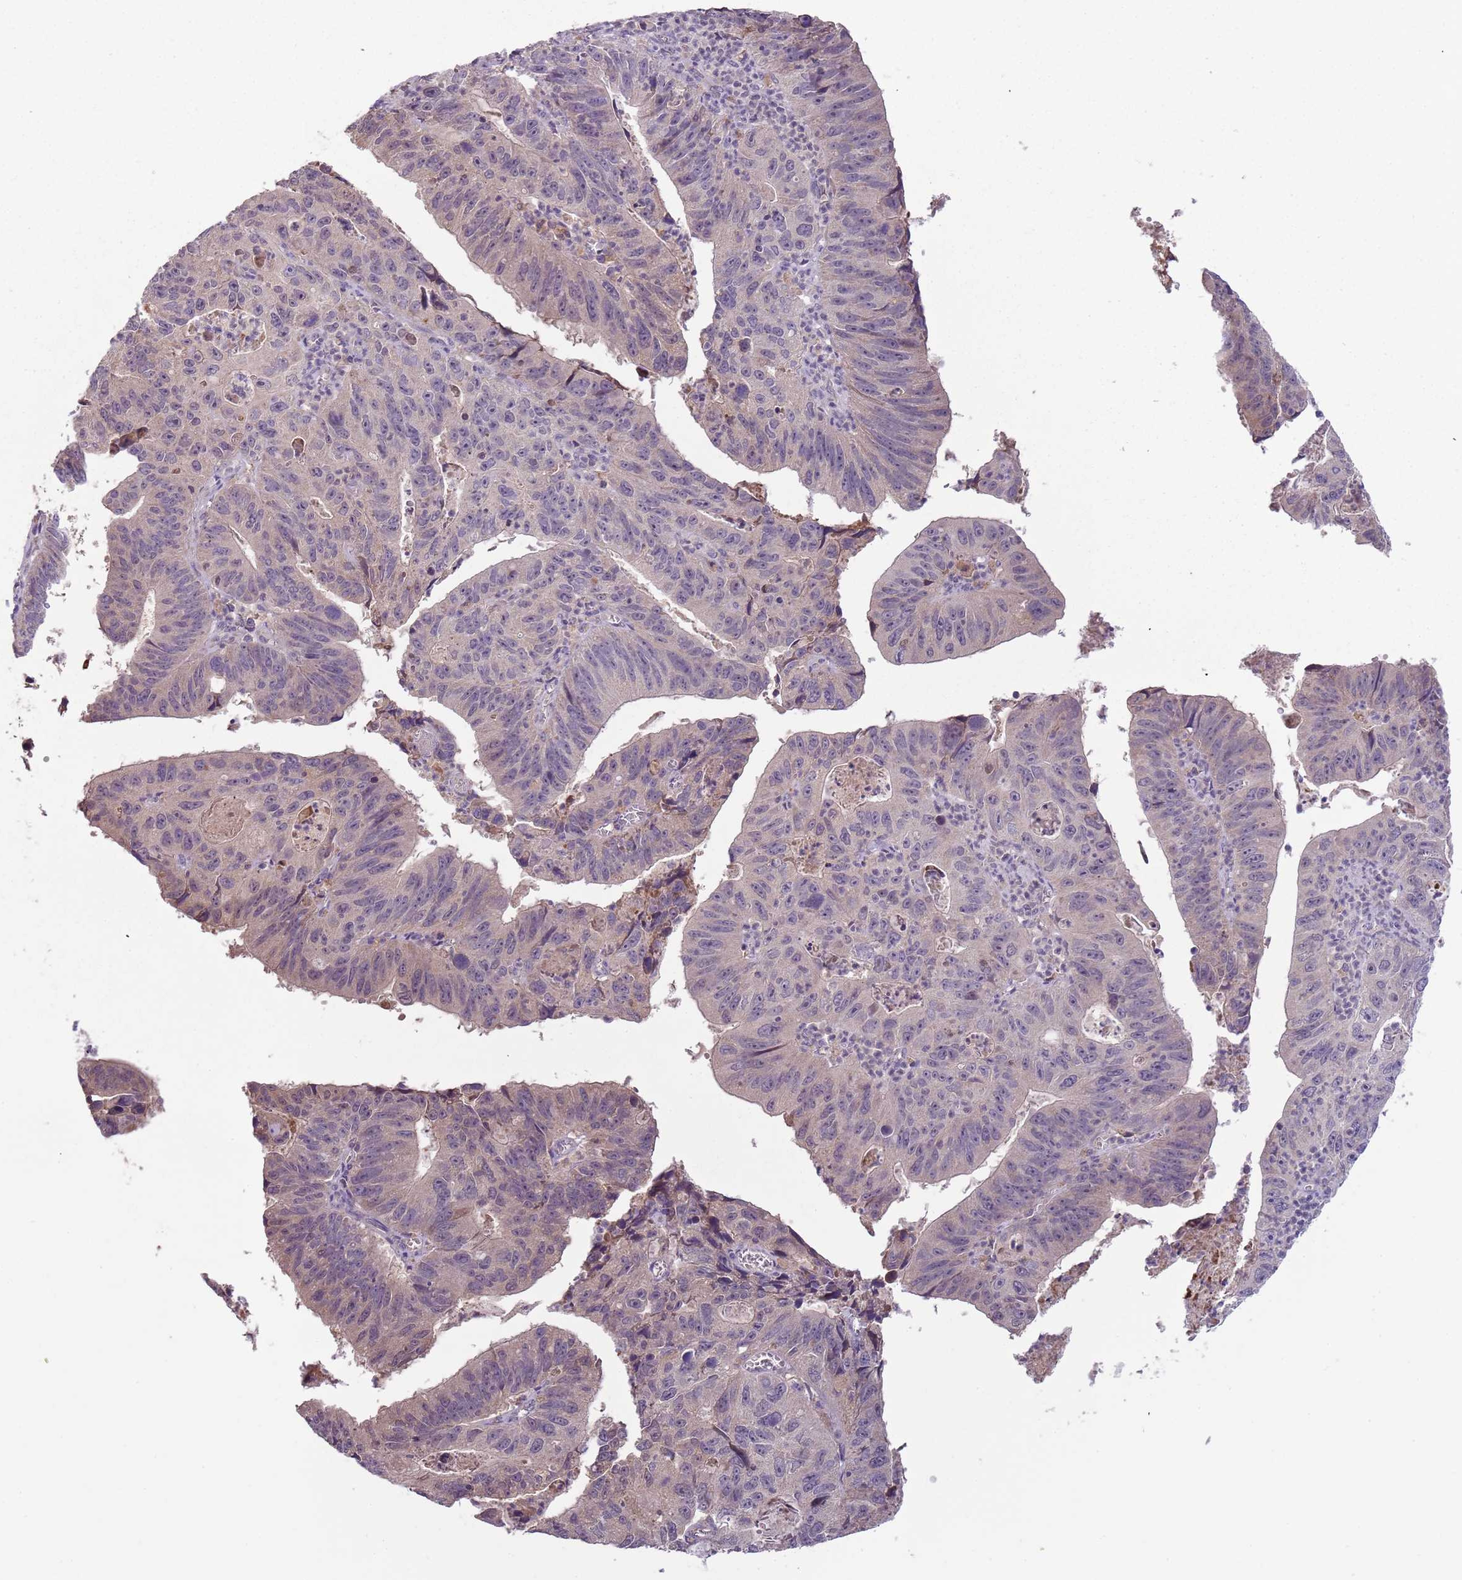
{"staining": {"intensity": "weak", "quantity": "<25%", "location": "cytoplasmic/membranous"}, "tissue": "stomach cancer", "cell_type": "Tumor cells", "image_type": "cancer", "snomed": [{"axis": "morphology", "description": "Adenocarcinoma, NOS"}, {"axis": "topography", "description": "Stomach"}], "caption": "Stomach cancer (adenocarcinoma) was stained to show a protein in brown. There is no significant staining in tumor cells. (Immunohistochemistry, brightfield microscopy, high magnification).", "gene": "FECH", "patient": {"sex": "male", "age": 59}}